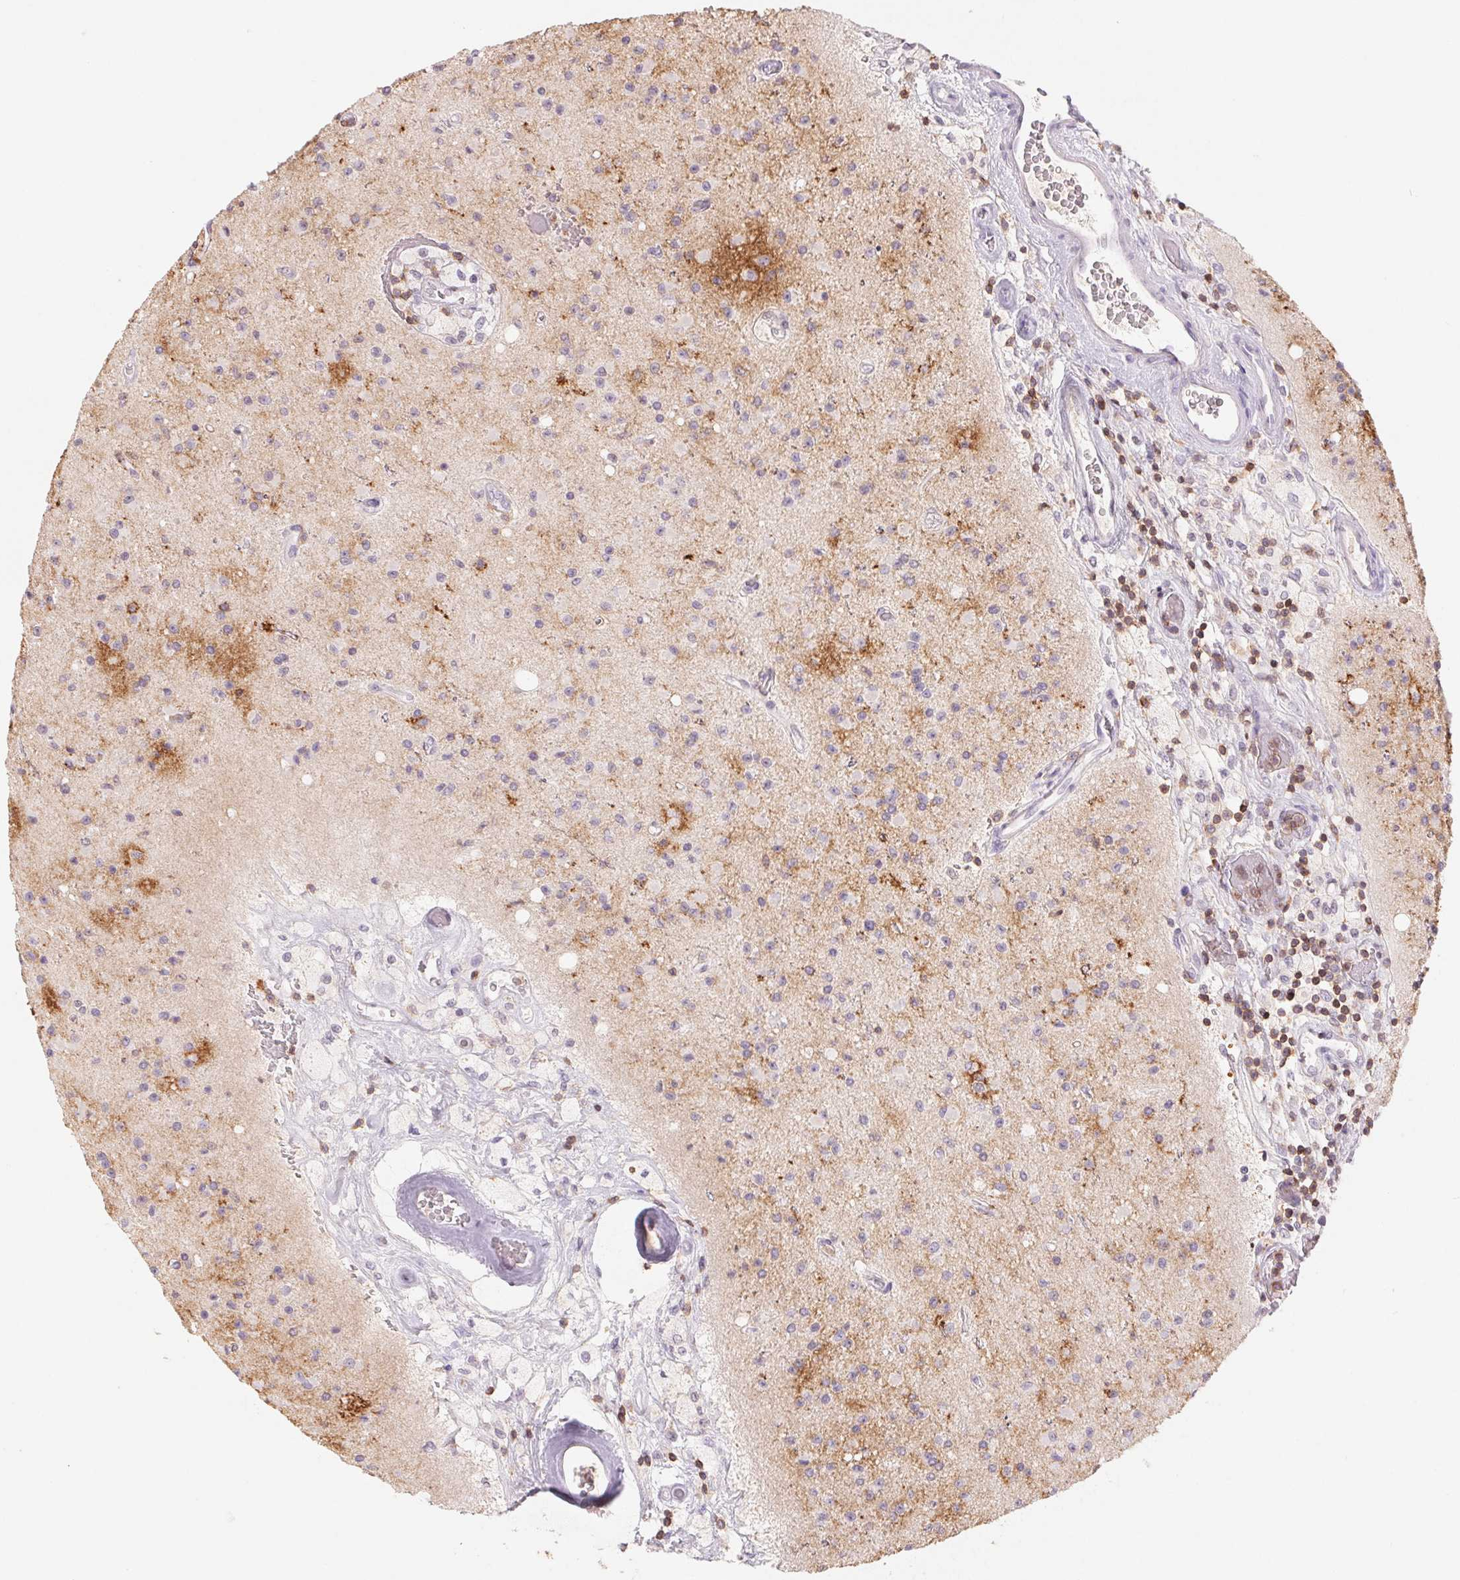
{"staining": {"intensity": "negative", "quantity": "none", "location": "none"}, "tissue": "glioma", "cell_type": "Tumor cells", "image_type": "cancer", "snomed": [{"axis": "morphology", "description": "Glioma, malignant, High grade"}, {"axis": "topography", "description": "Brain"}], "caption": "Immunohistochemistry (IHC) histopathology image of neoplastic tissue: human high-grade glioma (malignant) stained with DAB (3,3'-diaminobenzidine) shows no significant protein positivity in tumor cells. (DAB (3,3'-diaminobenzidine) immunohistochemistry (IHC) with hematoxylin counter stain).", "gene": "KIF26A", "patient": {"sex": "male", "age": 36}}